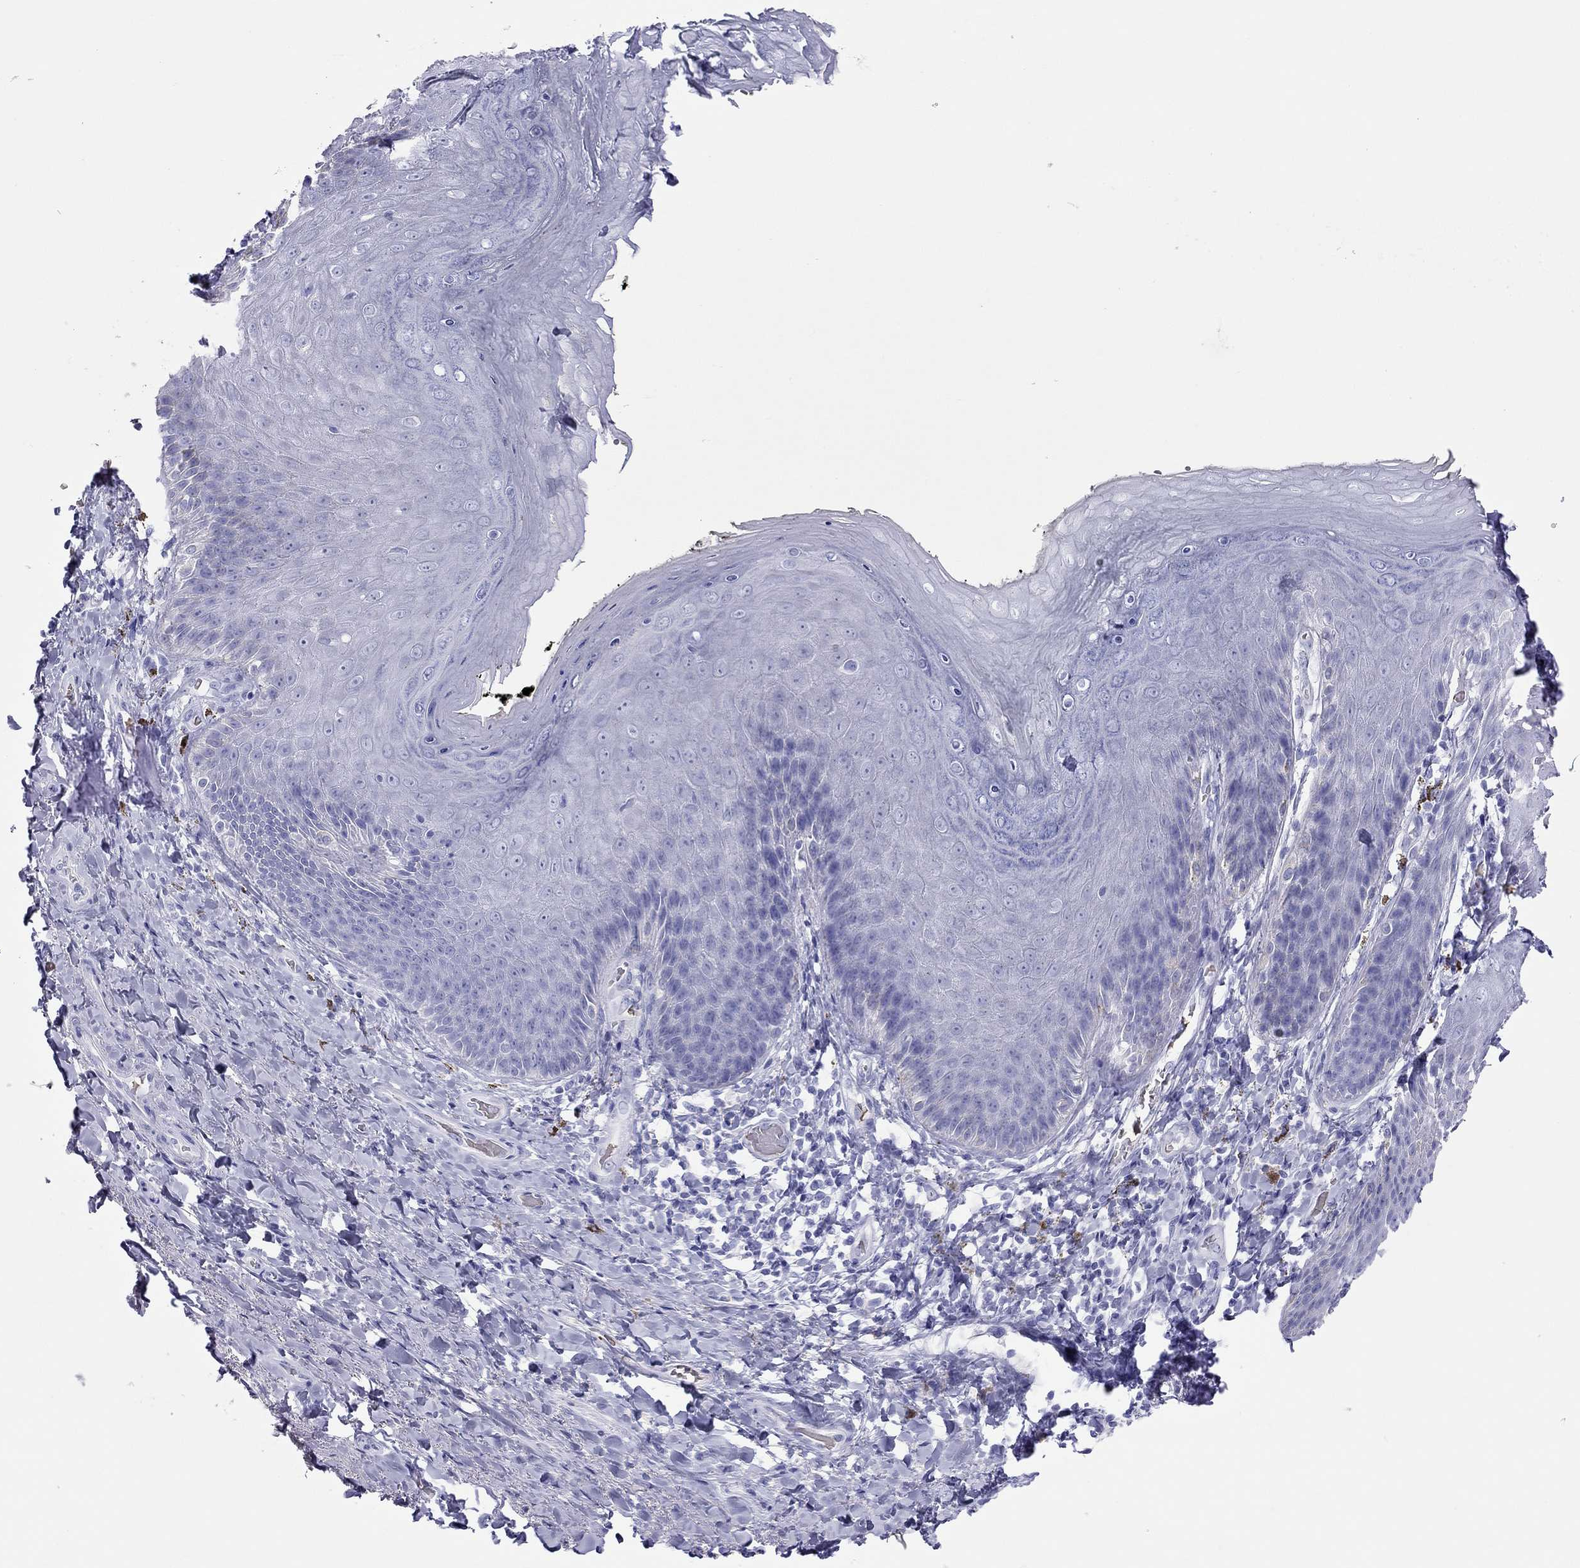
{"staining": {"intensity": "negative", "quantity": "none", "location": "none"}, "tissue": "adipose tissue", "cell_type": "Adipocytes", "image_type": "normal", "snomed": [{"axis": "morphology", "description": "Normal tissue, NOS"}, {"axis": "topography", "description": "Anal"}, {"axis": "topography", "description": "Peripheral nerve tissue"}], "caption": "This is an immunohistochemistry (IHC) histopathology image of benign human adipose tissue. There is no positivity in adipocytes.", "gene": "PTPRN", "patient": {"sex": "male", "age": 53}}